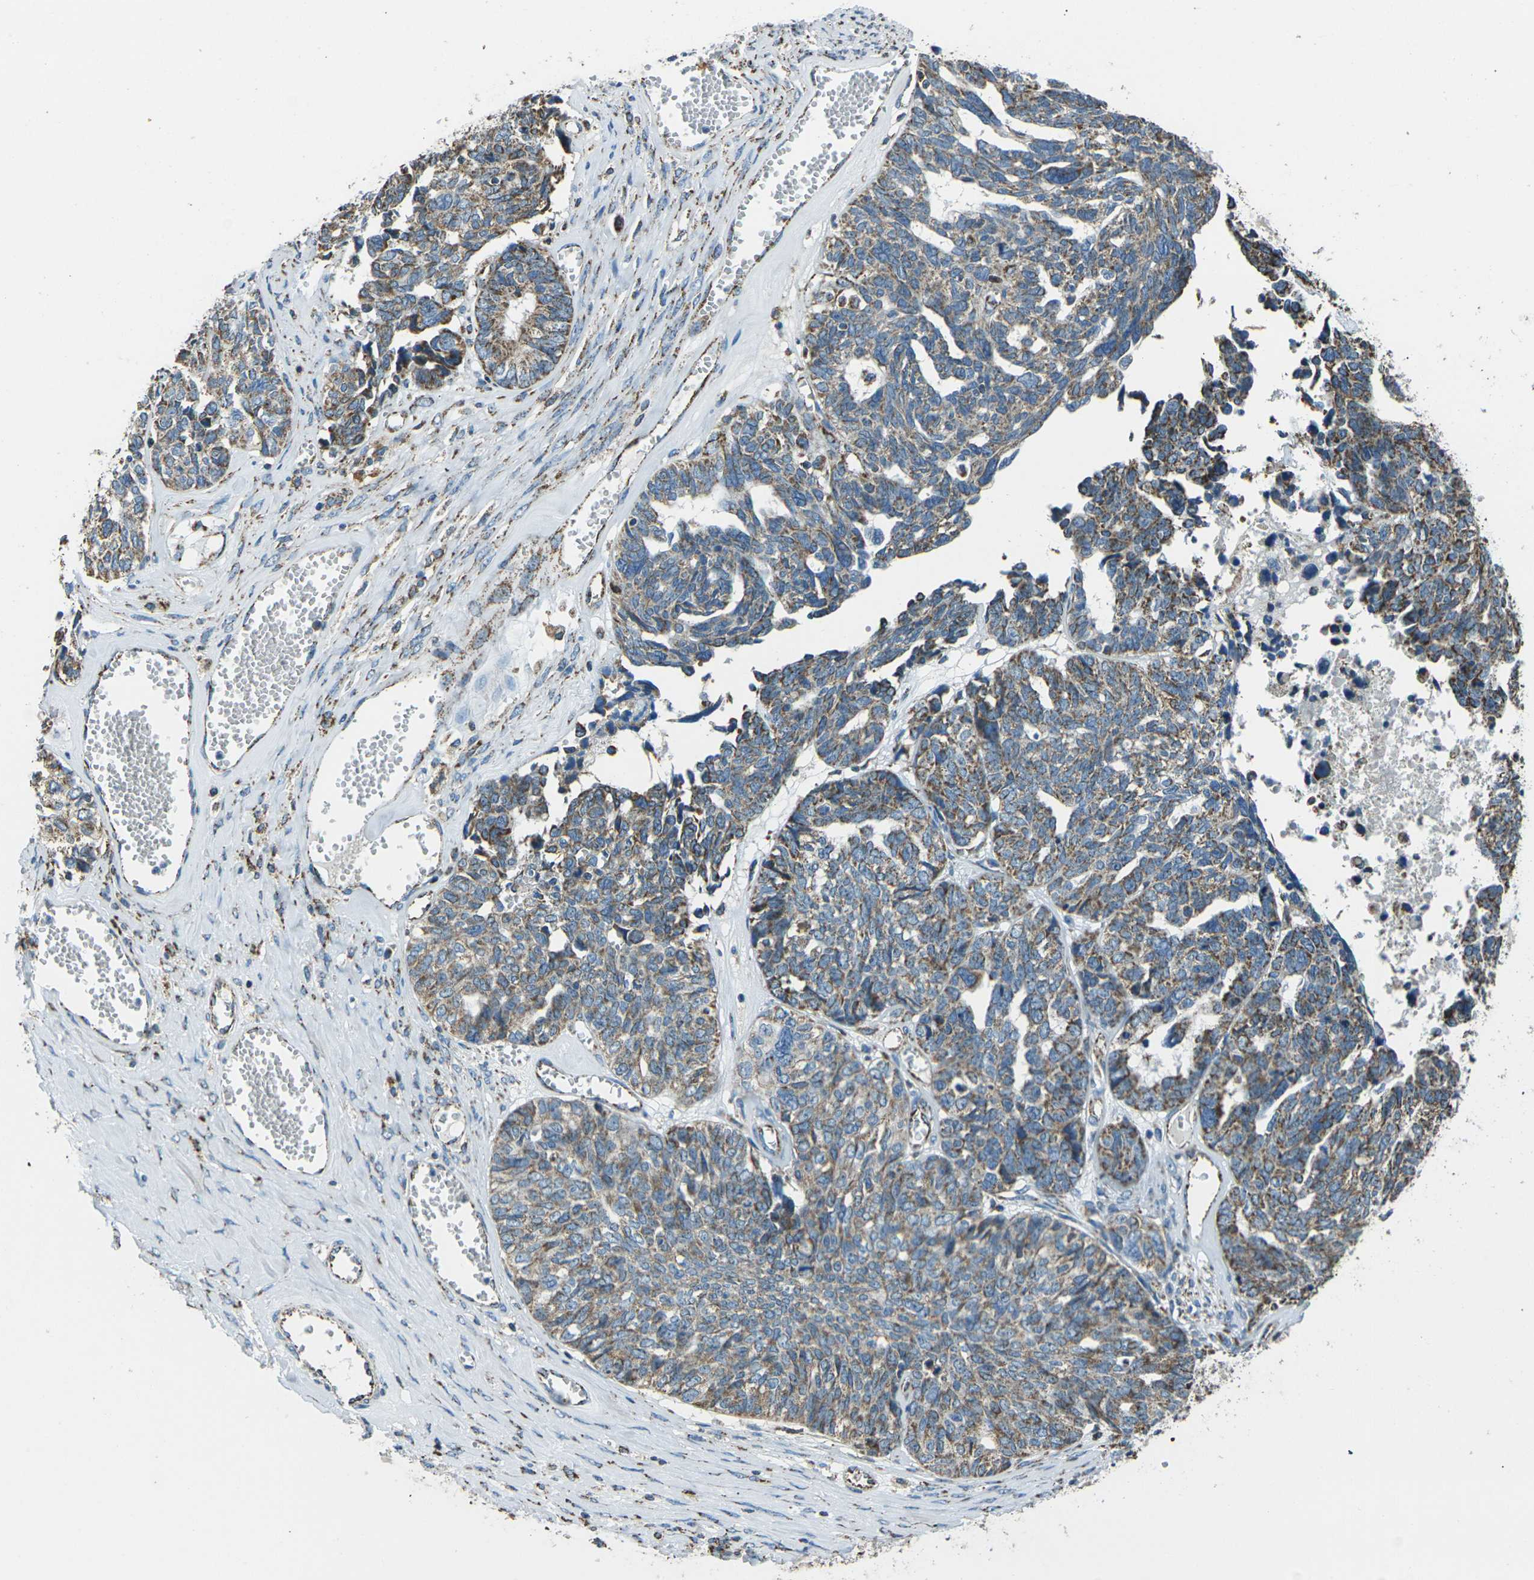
{"staining": {"intensity": "moderate", "quantity": ">75%", "location": "cytoplasmic/membranous"}, "tissue": "ovarian cancer", "cell_type": "Tumor cells", "image_type": "cancer", "snomed": [{"axis": "morphology", "description": "Cystadenocarcinoma, serous, NOS"}, {"axis": "topography", "description": "Ovary"}], "caption": "Human serous cystadenocarcinoma (ovarian) stained for a protein (brown) displays moderate cytoplasmic/membranous positive staining in approximately >75% of tumor cells.", "gene": "IRF3", "patient": {"sex": "female", "age": 79}}